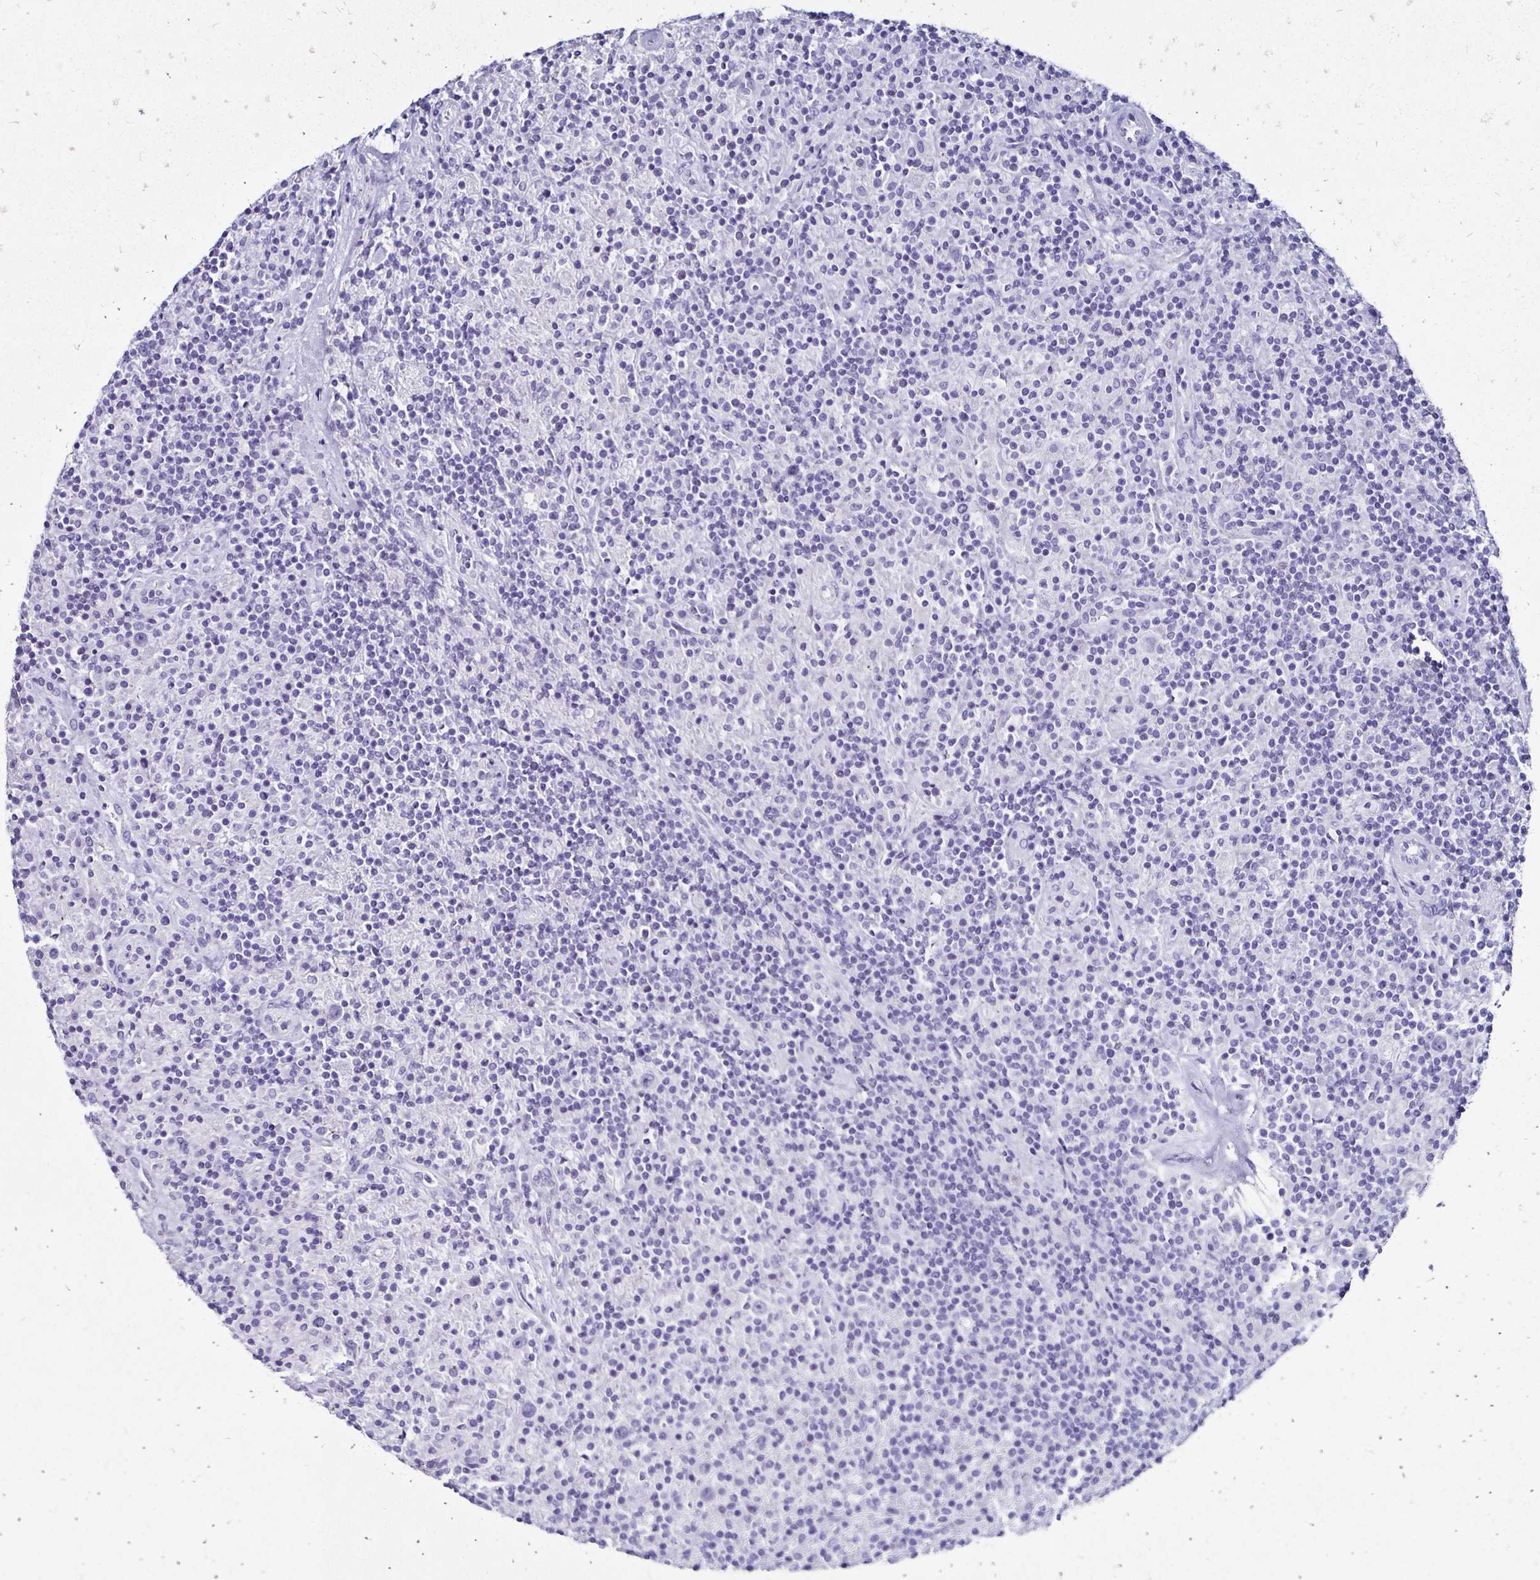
{"staining": {"intensity": "negative", "quantity": "none", "location": "none"}, "tissue": "lymphoma", "cell_type": "Tumor cells", "image_type": "cancer", "snomed": [{"axis": "morphology", "description": "Hodgkin's disease, NOS"}, {"axis": "topography", "description": "Lymph node"}], "caption": "An image of lymphoma stained for a protein exhibits no brown staining in tumor cells. (Stains: DAB (3,3'-diaminobenzidine) immunohistochemistry (IHC) with hematoxylin counter stain, Microscopy: brightfield microscopy at high magnification).", "gene": "KCNT1", "patient": {"sex": "male", "age": 70}}